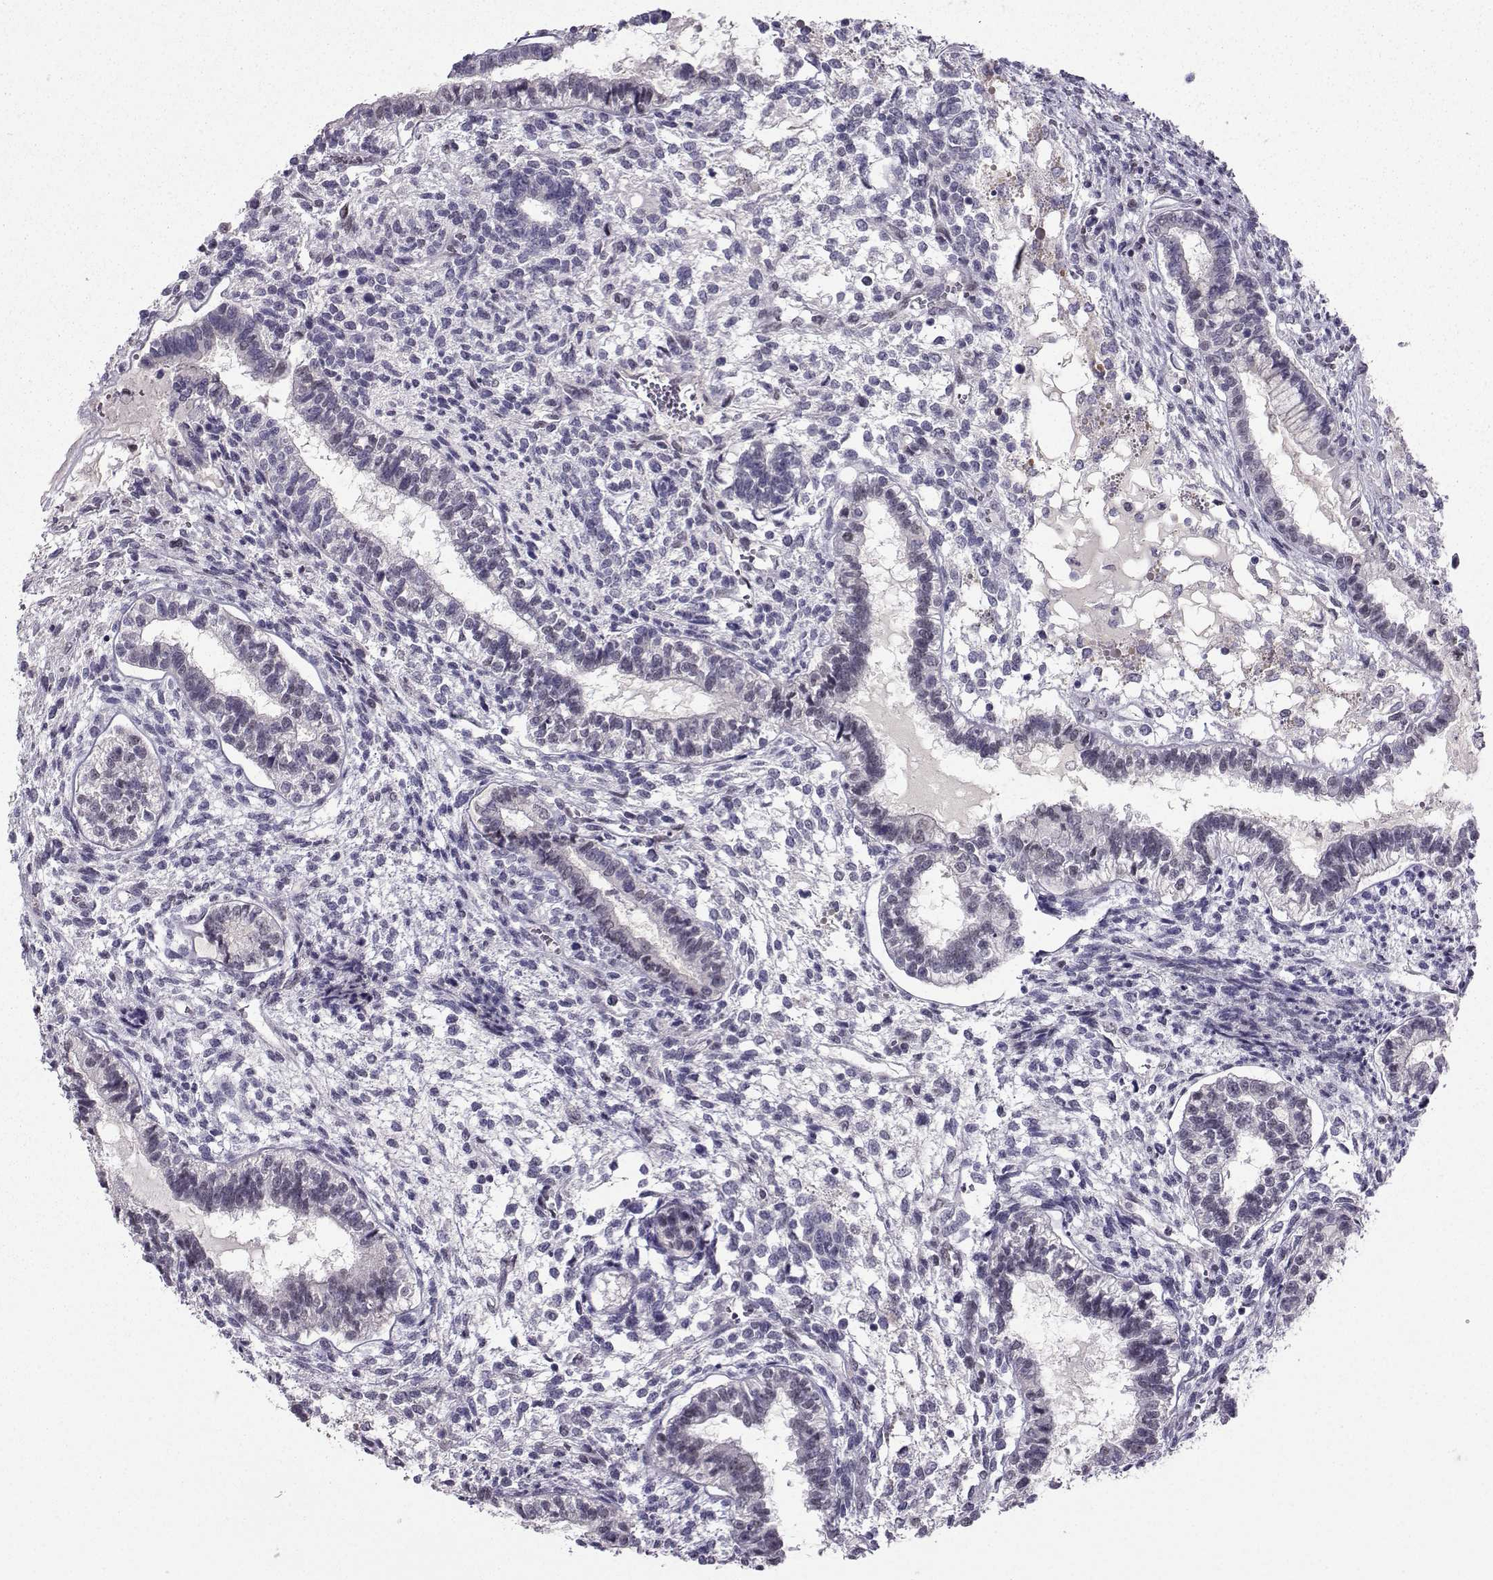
{"staining": {"intensity": "negative", "quantity": "none", "location": "none"}, "tissue": "testis cancer", "cell_type": "Tumor cells", "image_type": "cancer", "snomed": [{"axis": "morphology", "description": "Carcinoma, Embryonal, NOS"}, {"axis": "topography", "description": "Testis"}], "caption": "Immunohistochemistry (IHC) of testis embryonal carcinoma shows no staining in tumor cells.", "gene": "LIN28A", "patient": {"sex": "male", "age": 37}}